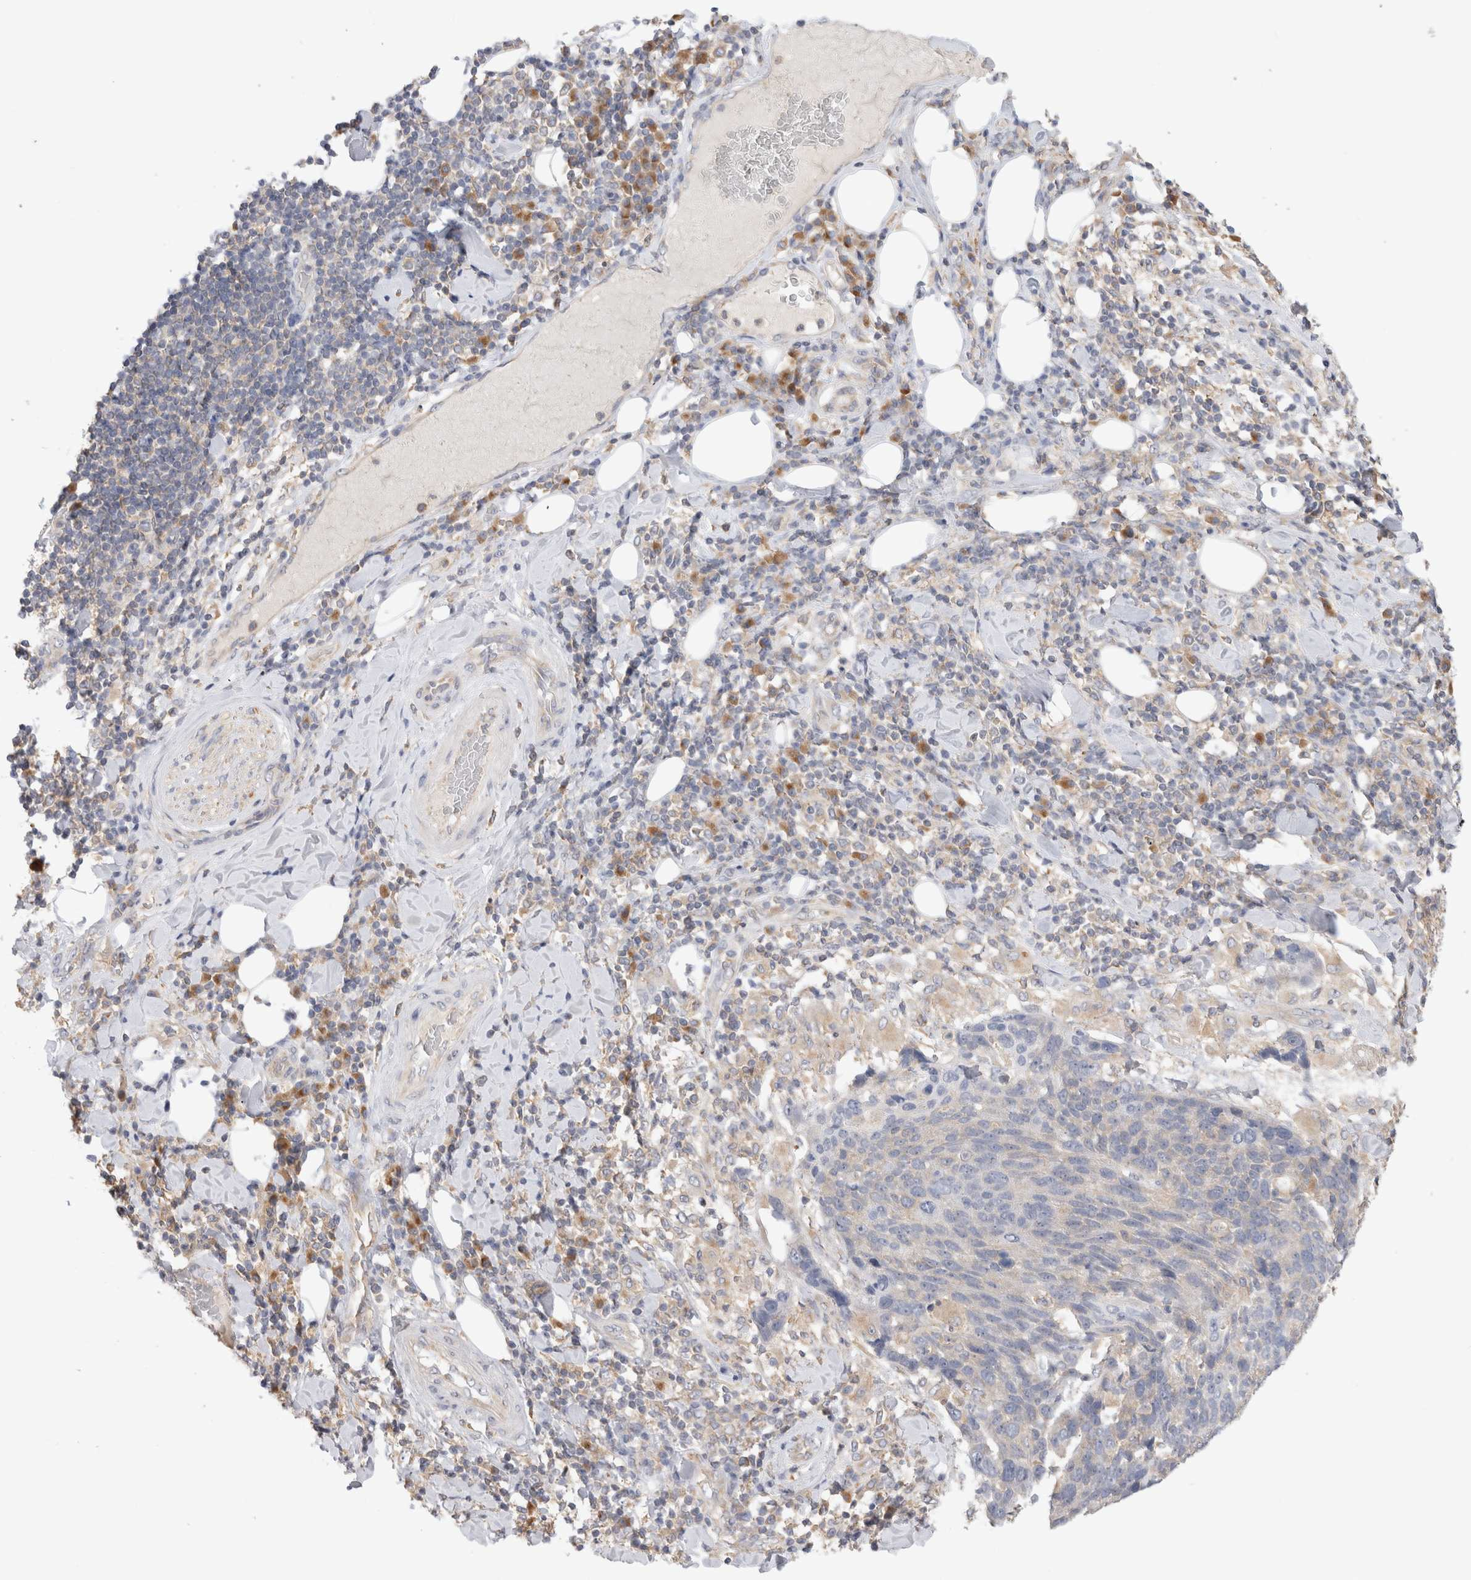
{"staining": {"intensity": "negative", "quantity": "none", "location": "none"}, "tissue": "lung cancer", "cell_type": "Tumor cells", "image_type": "cancer", "snomed": [{"axis": "morphology", "description": "Squamous cell carcinoma, NOS"}, {"axis": "topography", "description": "Lung"}], "caption": "Tumor cells are negative for brown protein staining in squamous cell carcinoma (lung).", "gene": "GAS1", "patient": {"sex": "male", "age": 66}}